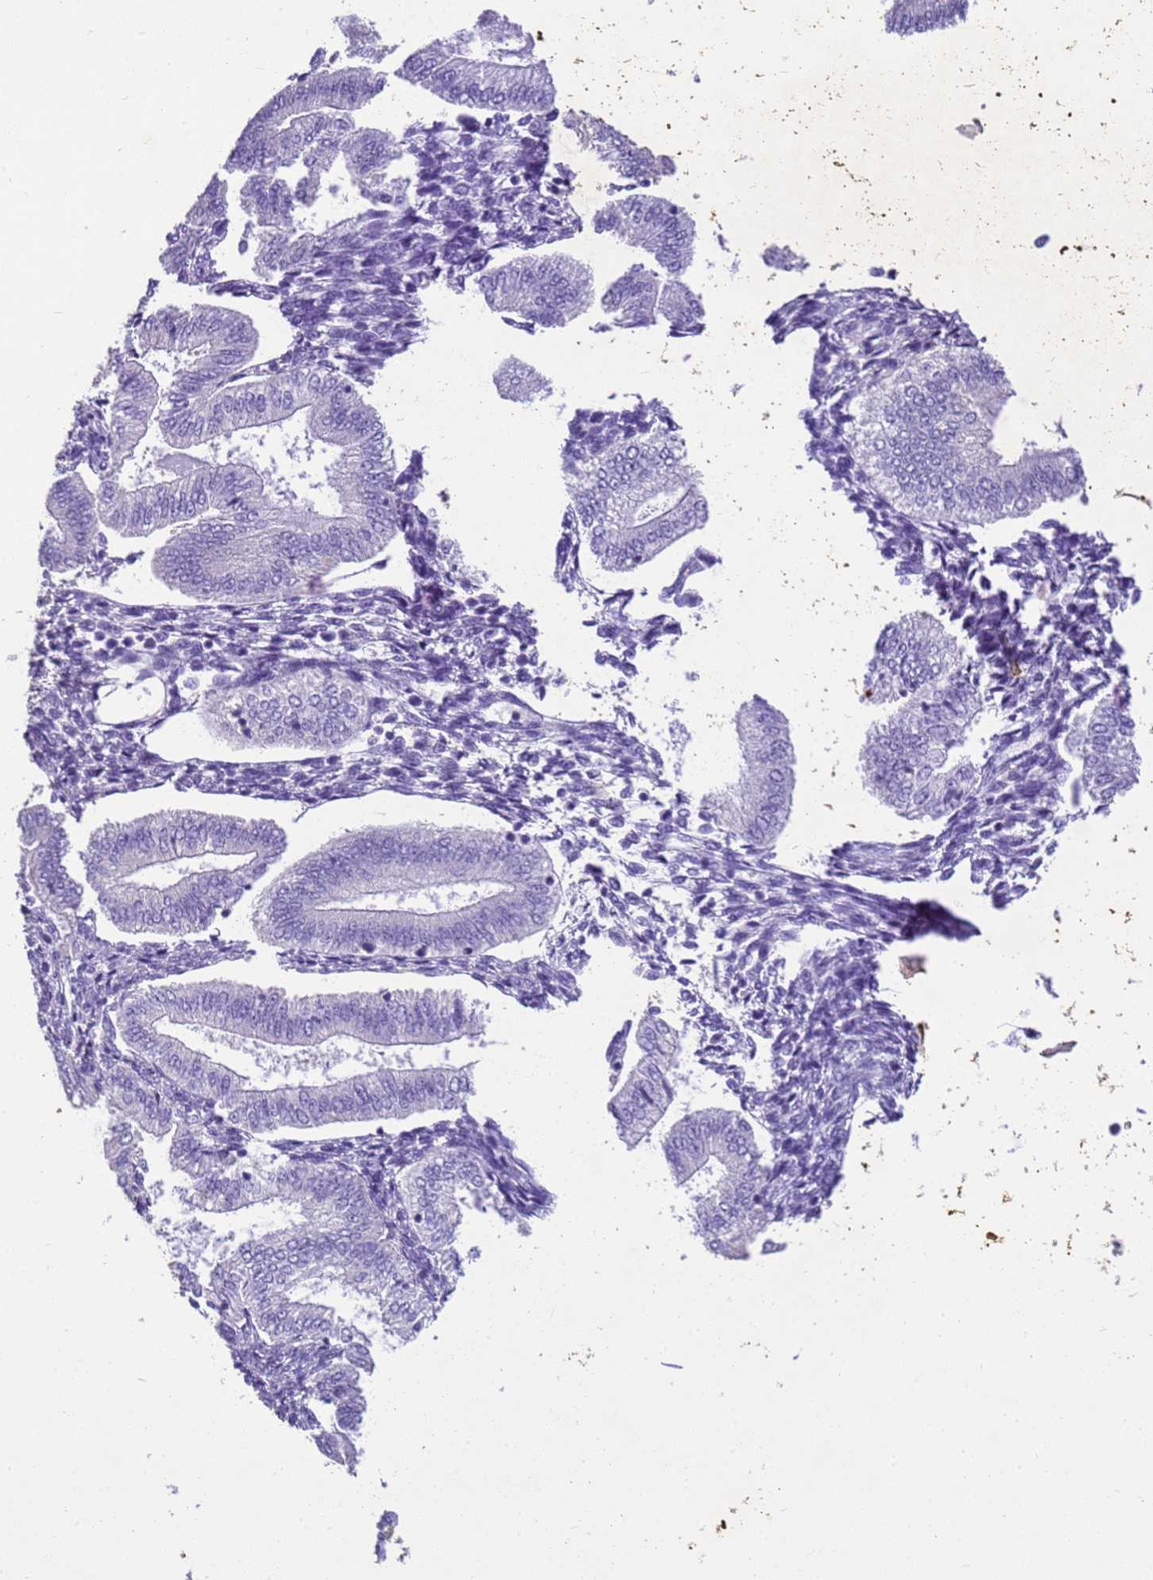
{"staining": {"intensity": "negative", "quantity": "none", "location": "none"}, "tissue": "endometrium", "cell_type": "Cells in endometrial stroma", "image_type": "normal", "snomed": [{"axis": "morphology", "description": "Normal tissue, NOS"}, {"axis": "topography", "description": "Endometrium"}], "caption": "DAB immunohistochemical staining of unremarkable endometrium exhibits no significant positivity in cells in endometrial stroma. Brightfield microscopy of IHC stained with DAB (brown) and hematoxylin (blue), captured at high magnification.", "gene": "STATH", "patient": {"sex": "female", "age": 34}}